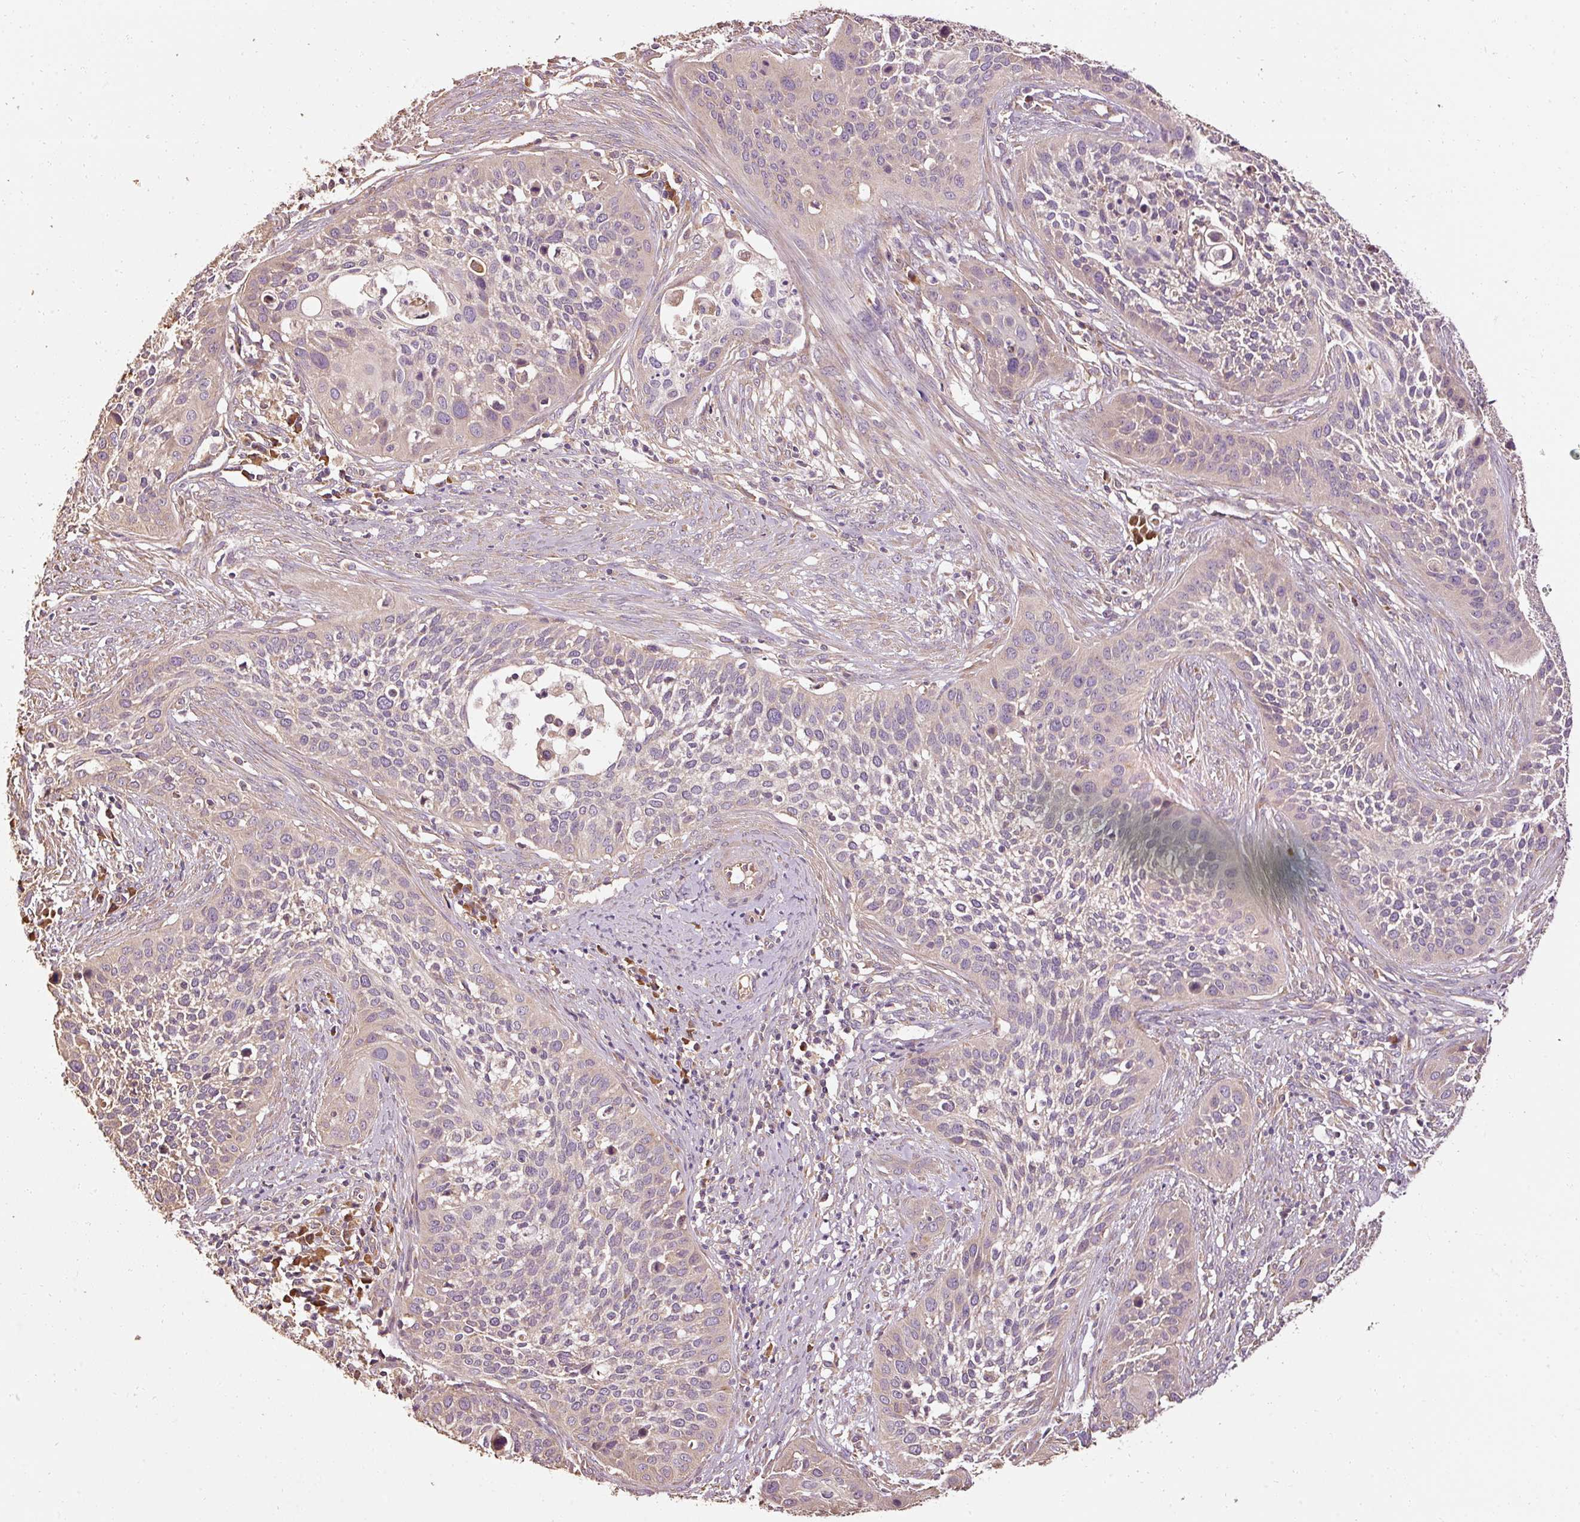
{"staining": {"intensity": "weak", "quantity": "<25%", "location": "cytoplasmic/membranous"}, "tissue": "cervical cancer", "cell_type": "Tumor cells", "image_type": "cancer", "snomed": [{"axis": "morphology", "description": "Squamous cell carcinoma, NOS"}, {"axis": "topography", "description": "Cervix"}], "caption": "Immunohistochemical staining of human cervical cancer (squamous cell carcinoma) displays no significant expression in tumor cells.", "gene": "EFHC1", "patient": {"sex": "female", "age": 34}}